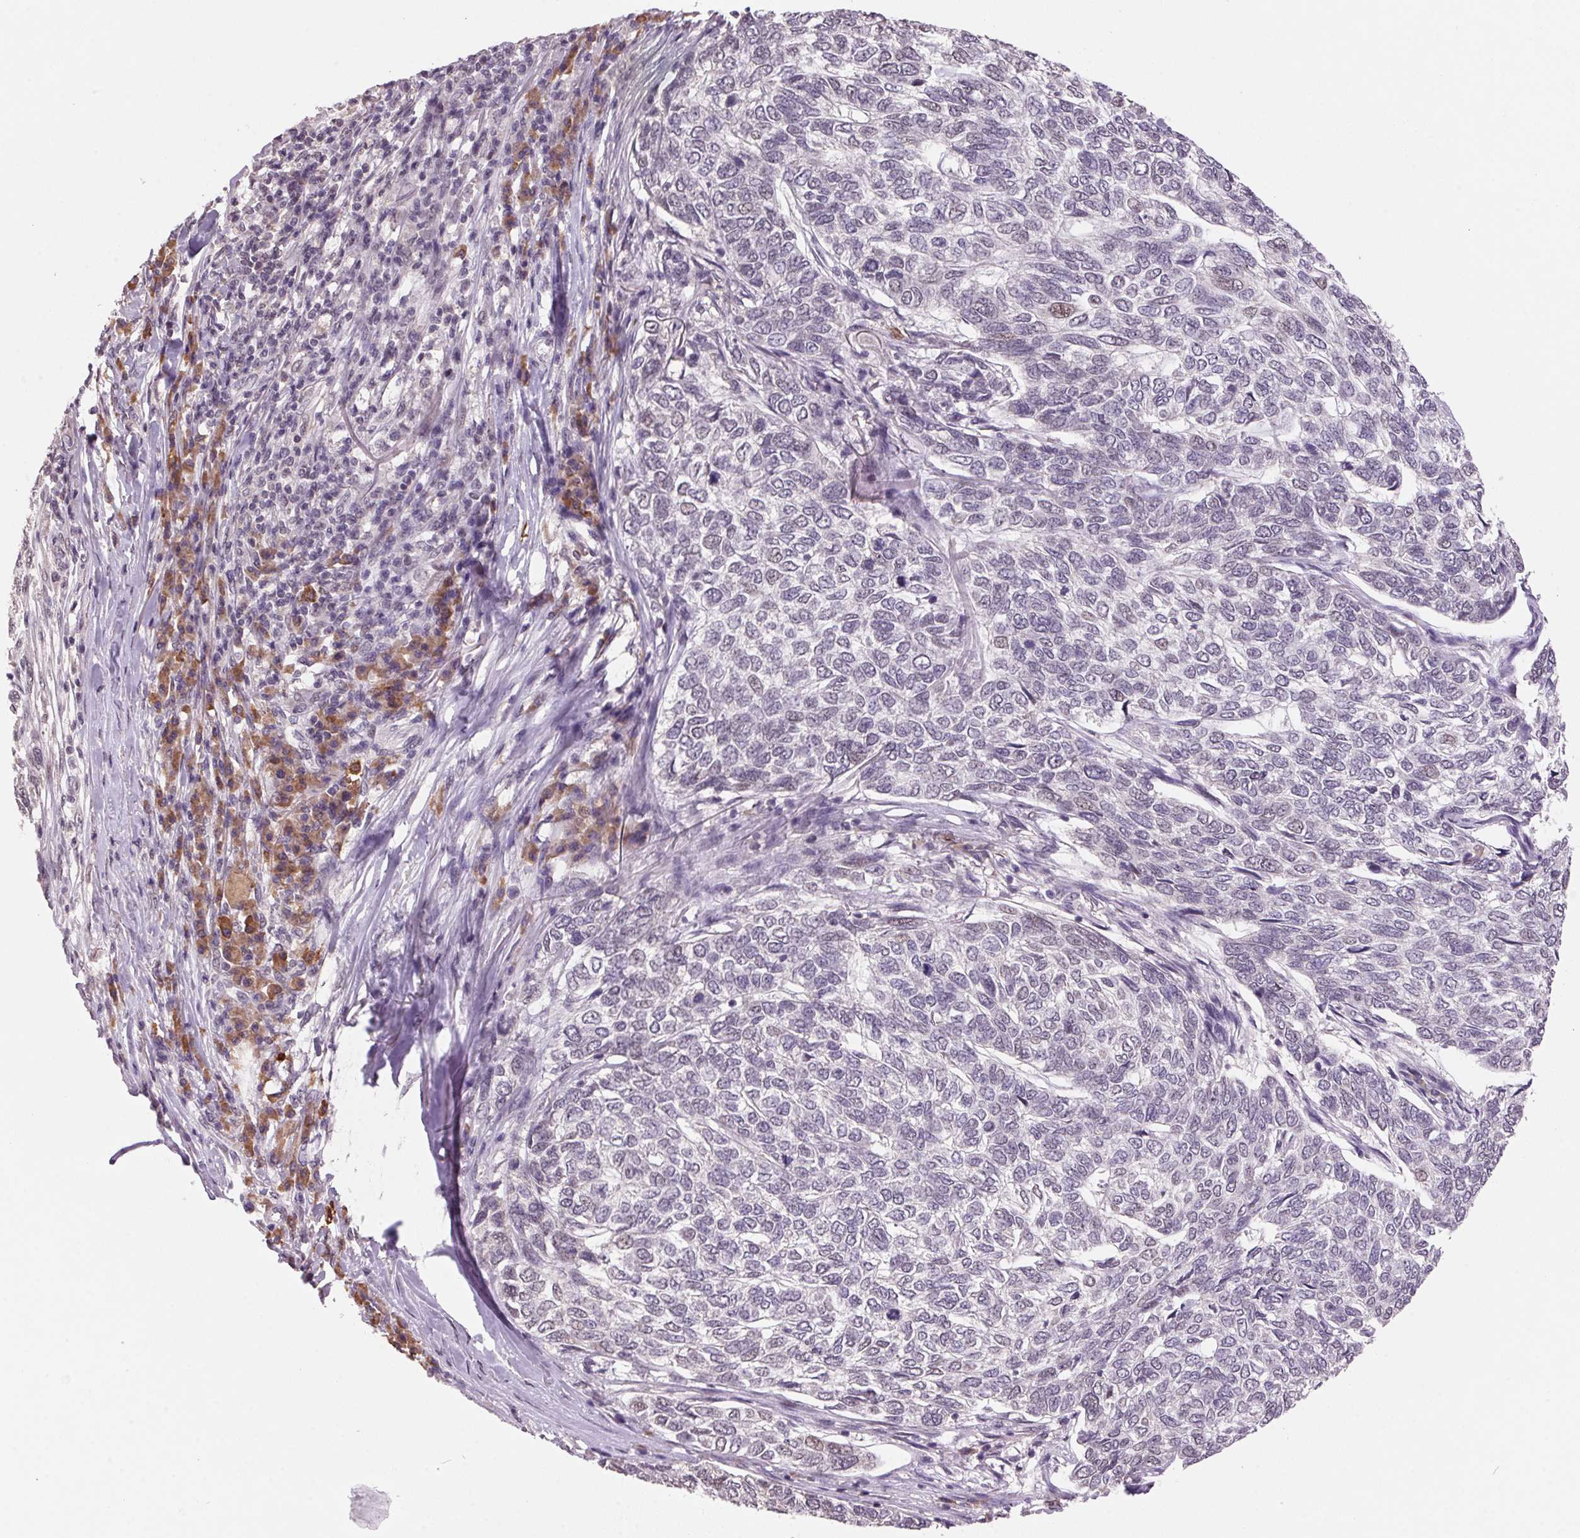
{"staining": {"intensity": "negative", "quantity": "none", "location": "none"}, "tissue": "skin cancer", "cell_type": "Tumor cells", "image_type": "cancer", "snomed": [{"axis": "morphology", "description": "Basal cell carcinoma"}, {"axis": "topography", "description": "Skin"}], "caption": "Skin cancer (basal cell carcinoma) stained for a protein using immunohistochemistry (IHC) shows no expression tumor cells.", "gene": "ZBTB4", "patient": {"sex": "female", "age": 65}}